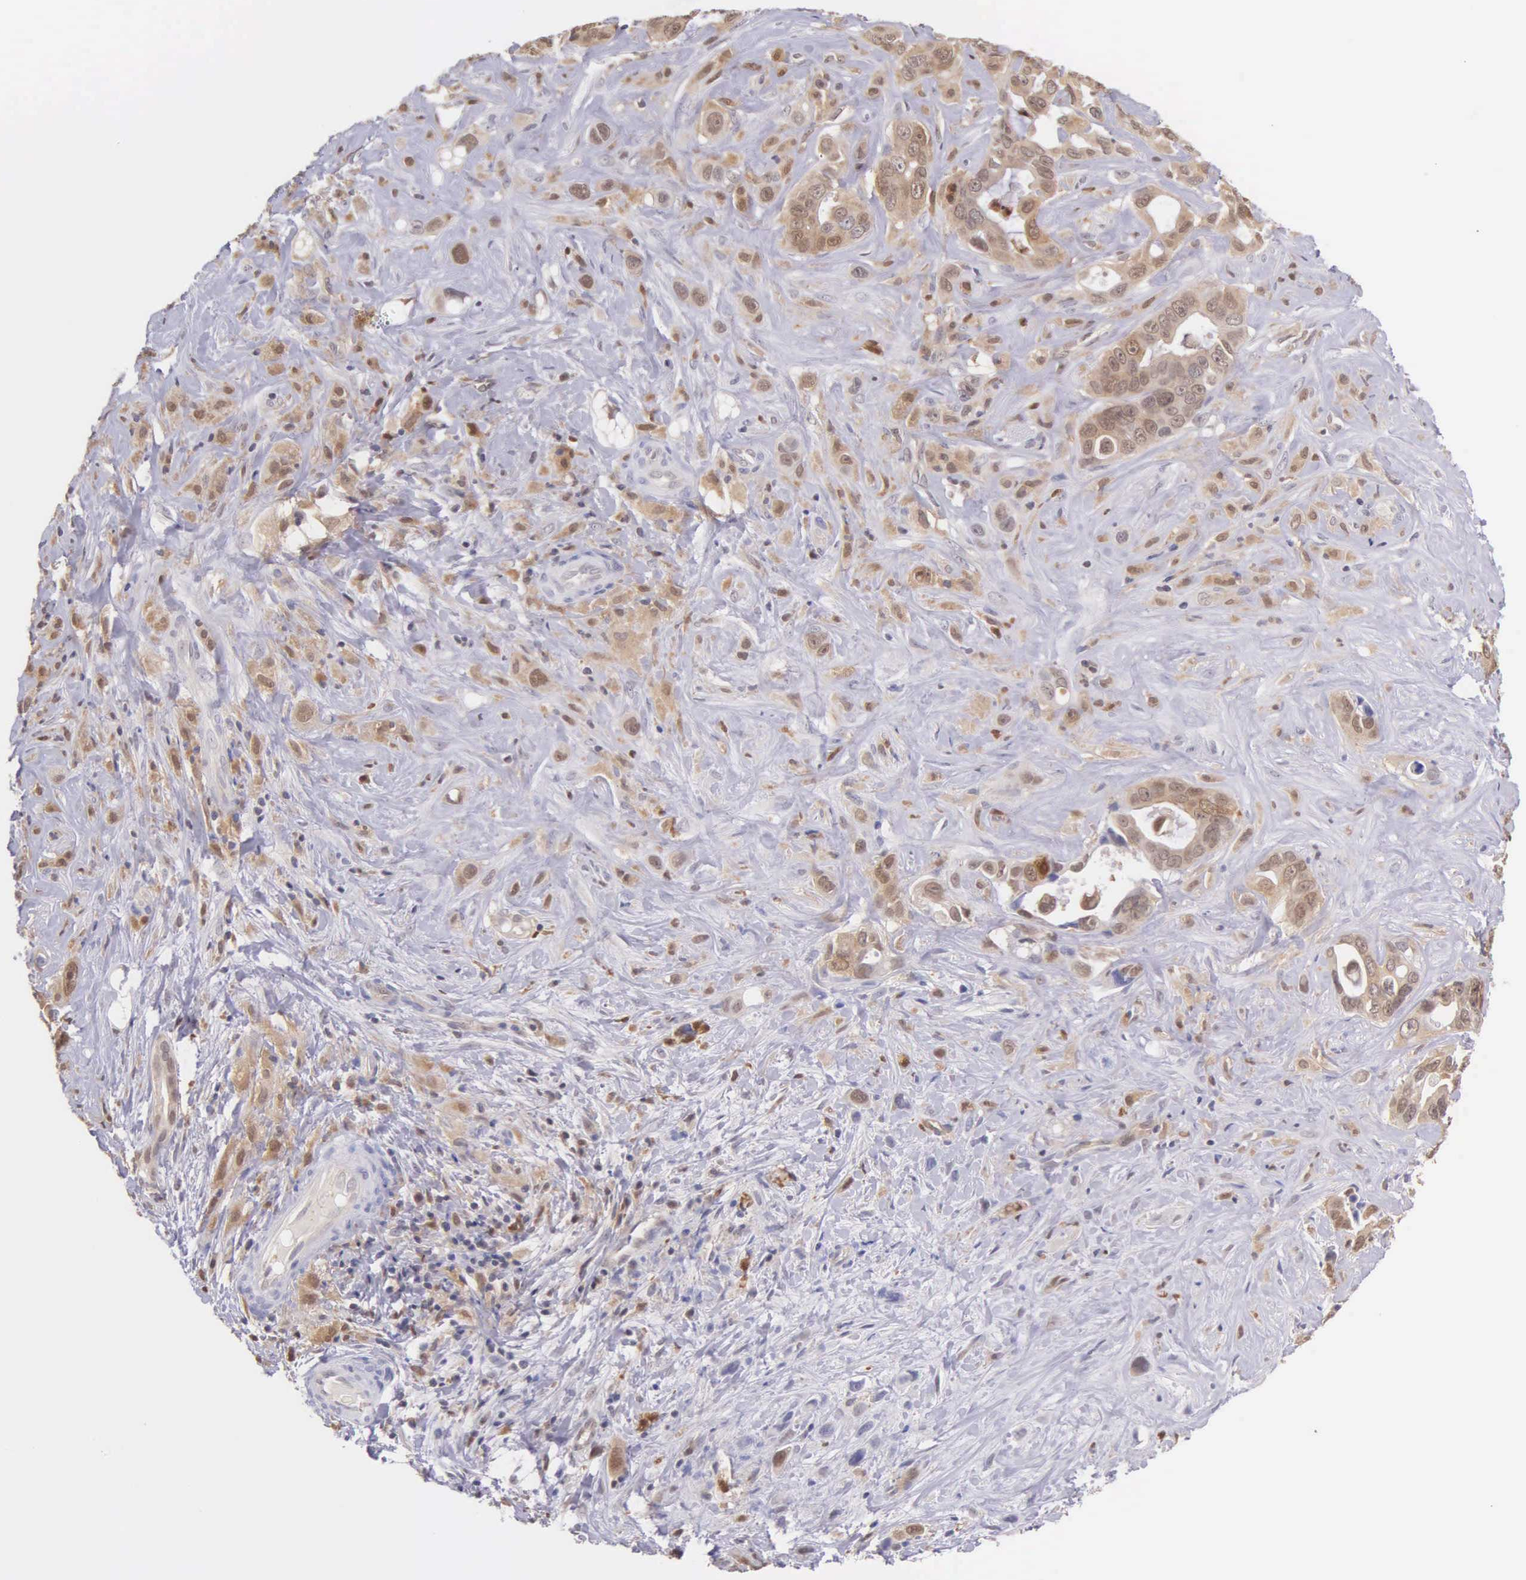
{"staining": {"intensity": "moderate", "quantity": "25%-75%", "location": "cytoplasmic/membranous"}, "tissue": "liver cancer", "cell_type": "Tumor cells", "image_type": "cancer", "snomed": [{"axis": "morphology", "description": "Cholangiocarcinoma"}, {"axis": "topography", "description": "Liver"}], "caption": "High-magnification brightfield microscopy of liver cholangiocarcinoma stained with DAB (brown) and counterstained with hematoxylin (blue). tumor cells exhibit moderate cytoplasmic/membranous expression is seen in about25%-75% of cells.", "gene": "BID", "patient": {"sex": "female", "age": 79}}